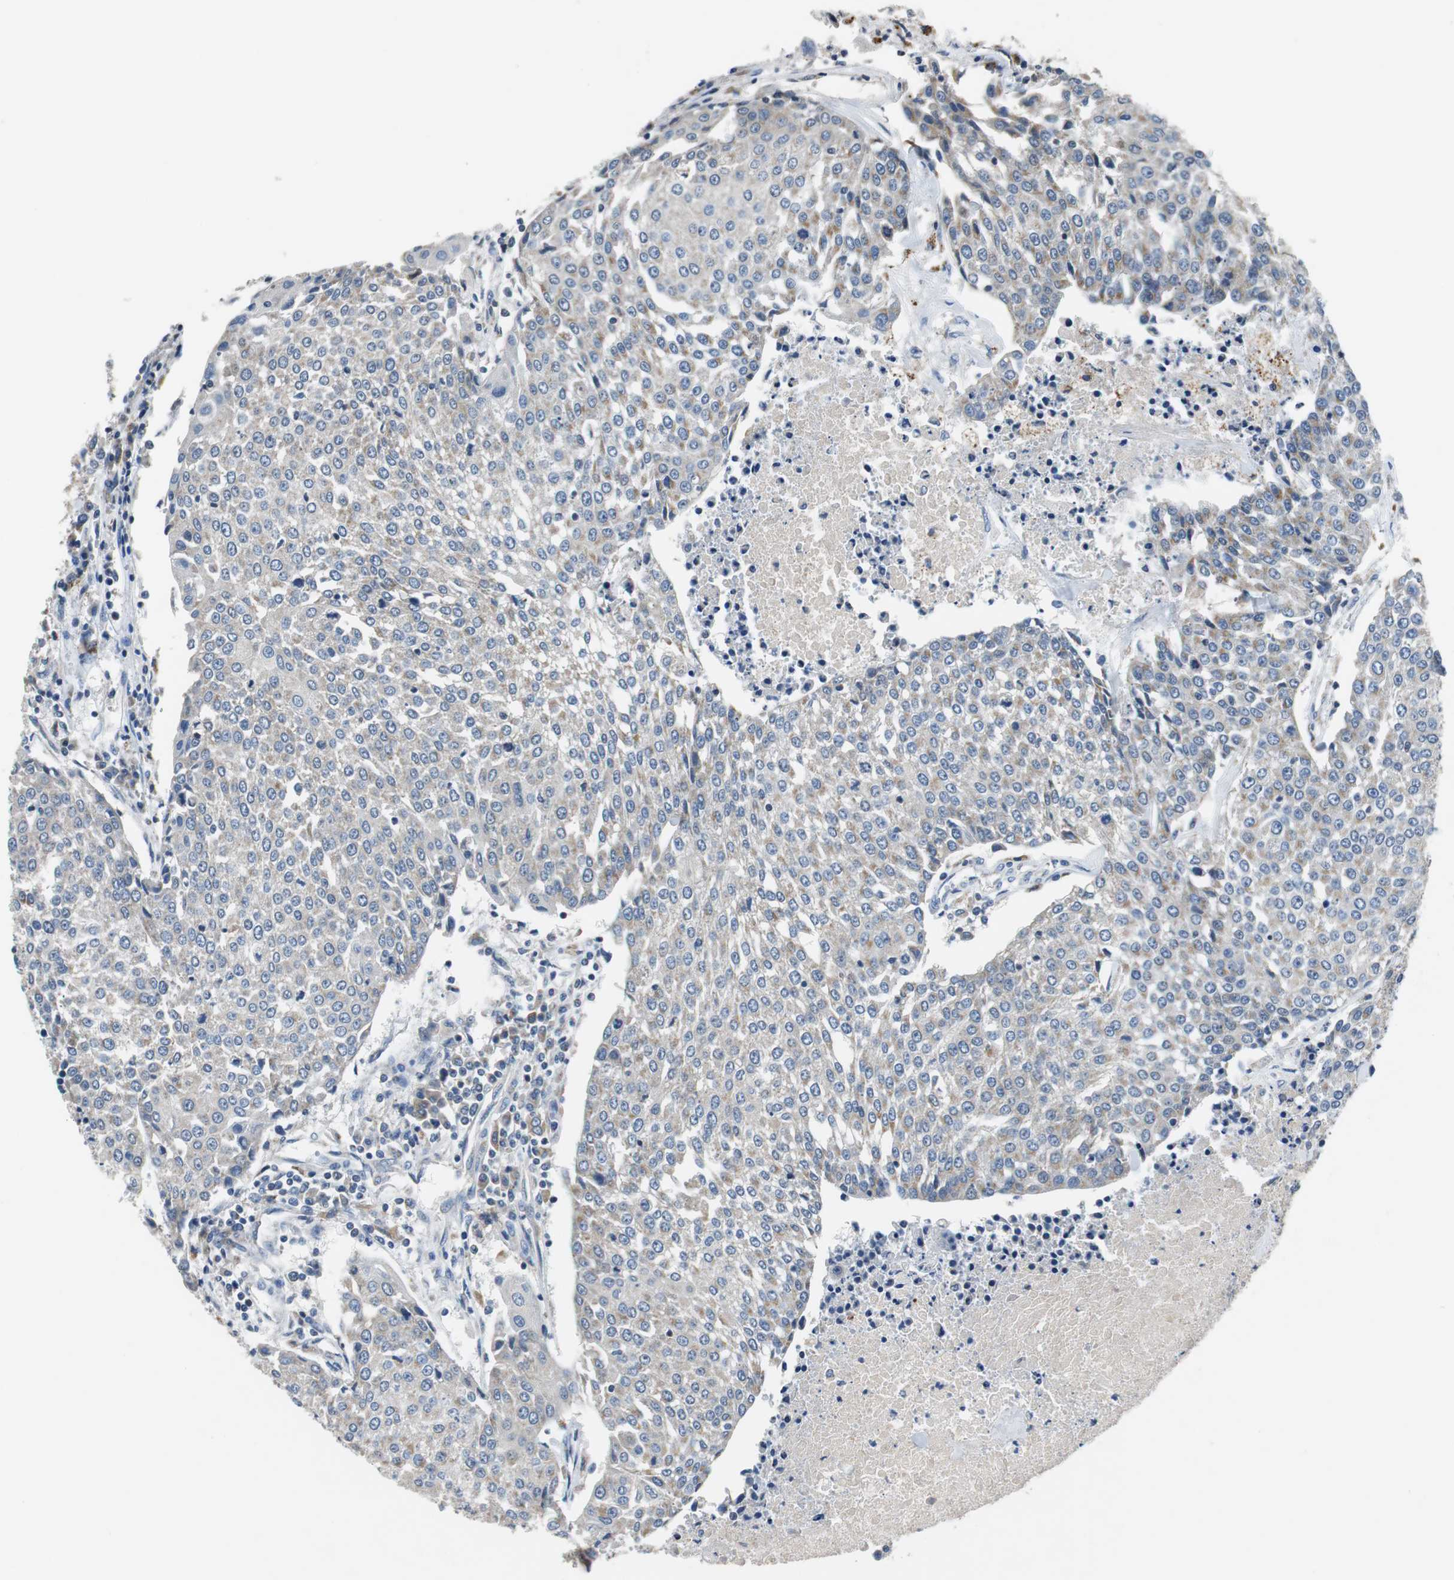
{"staining": {"intensity": "weak", "quantity": "25%-75%", "location": "cytoplasmic/membranous"}, "tissue": "urothelial cancer", "cell_type": "Tumor cells", "image_type": "cancer", "snomed": [{"axis": "morphology", "description": "Urothelial carcinoma, High grade"}, {"axis": "topography", "description": "Urinary bladder"}], "caption": "Weak cytoplasmic/membranous expression for a protein is seen in about 25%-75% of tumor cells of urothelial carcinoma (high-grade) using immunohistochemistry.", "gene": "NLGN1", "patient": {"sex": "female", "age": 85}}